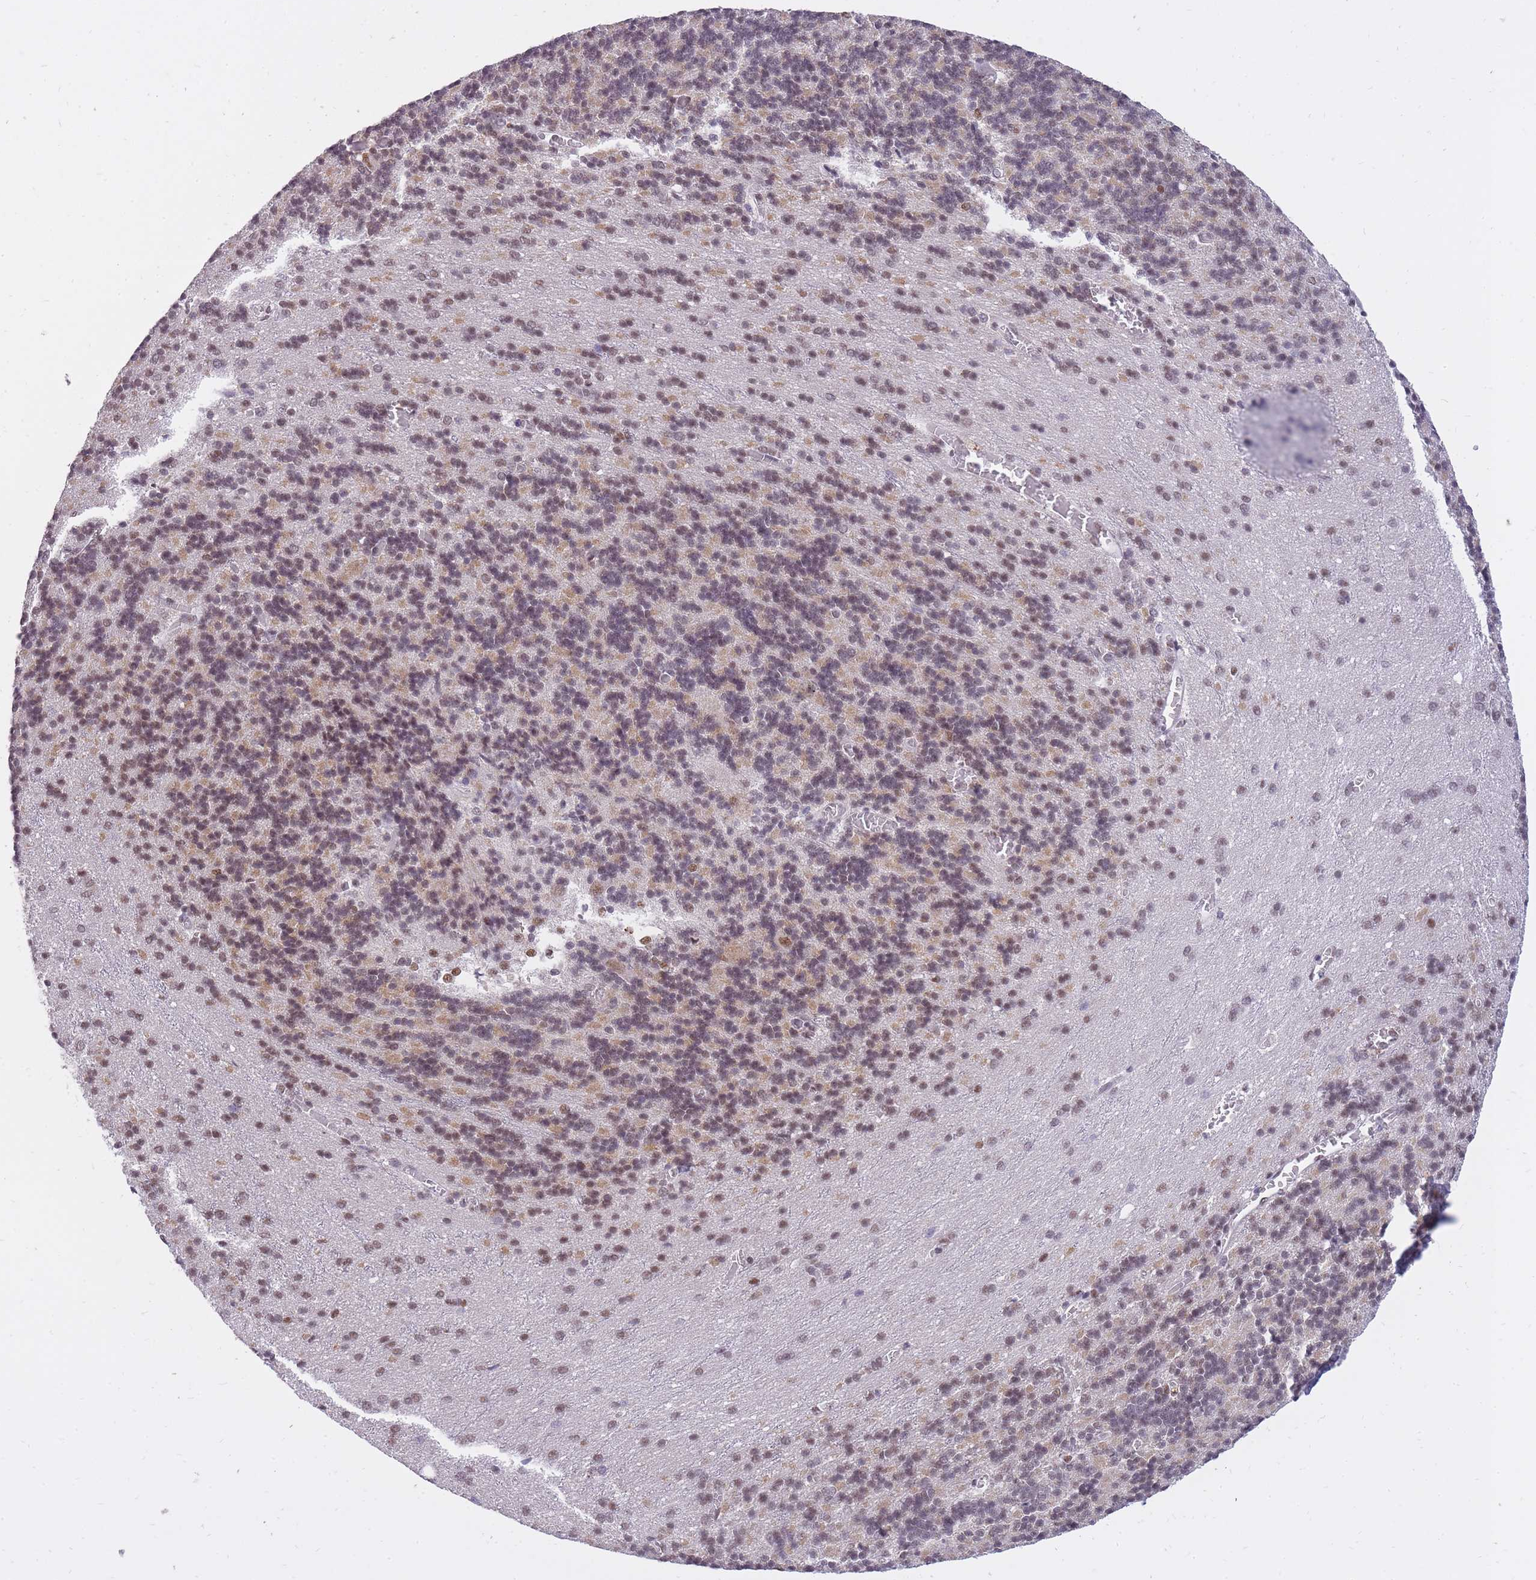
{"staining": {"intensity": "weak", "quantity": "25%-75%", "location": "nuclear"}, "tissue": "cerebellum", "cell_type": "Cells in granular layer", "image_type": "normal", "snomed": [{"axis": "morphology", "description": "Normal tissue, NOS"}, {"axis": "topography", "description": "Cerebellum"}], "caption": "Protein expression by IHC exhibits weak nuclear expression in about 25%-75% of cells in granular layer in benign cerebellum.", "gene": "TIGD1", "patient": {"sex": "male", "age": 37}}